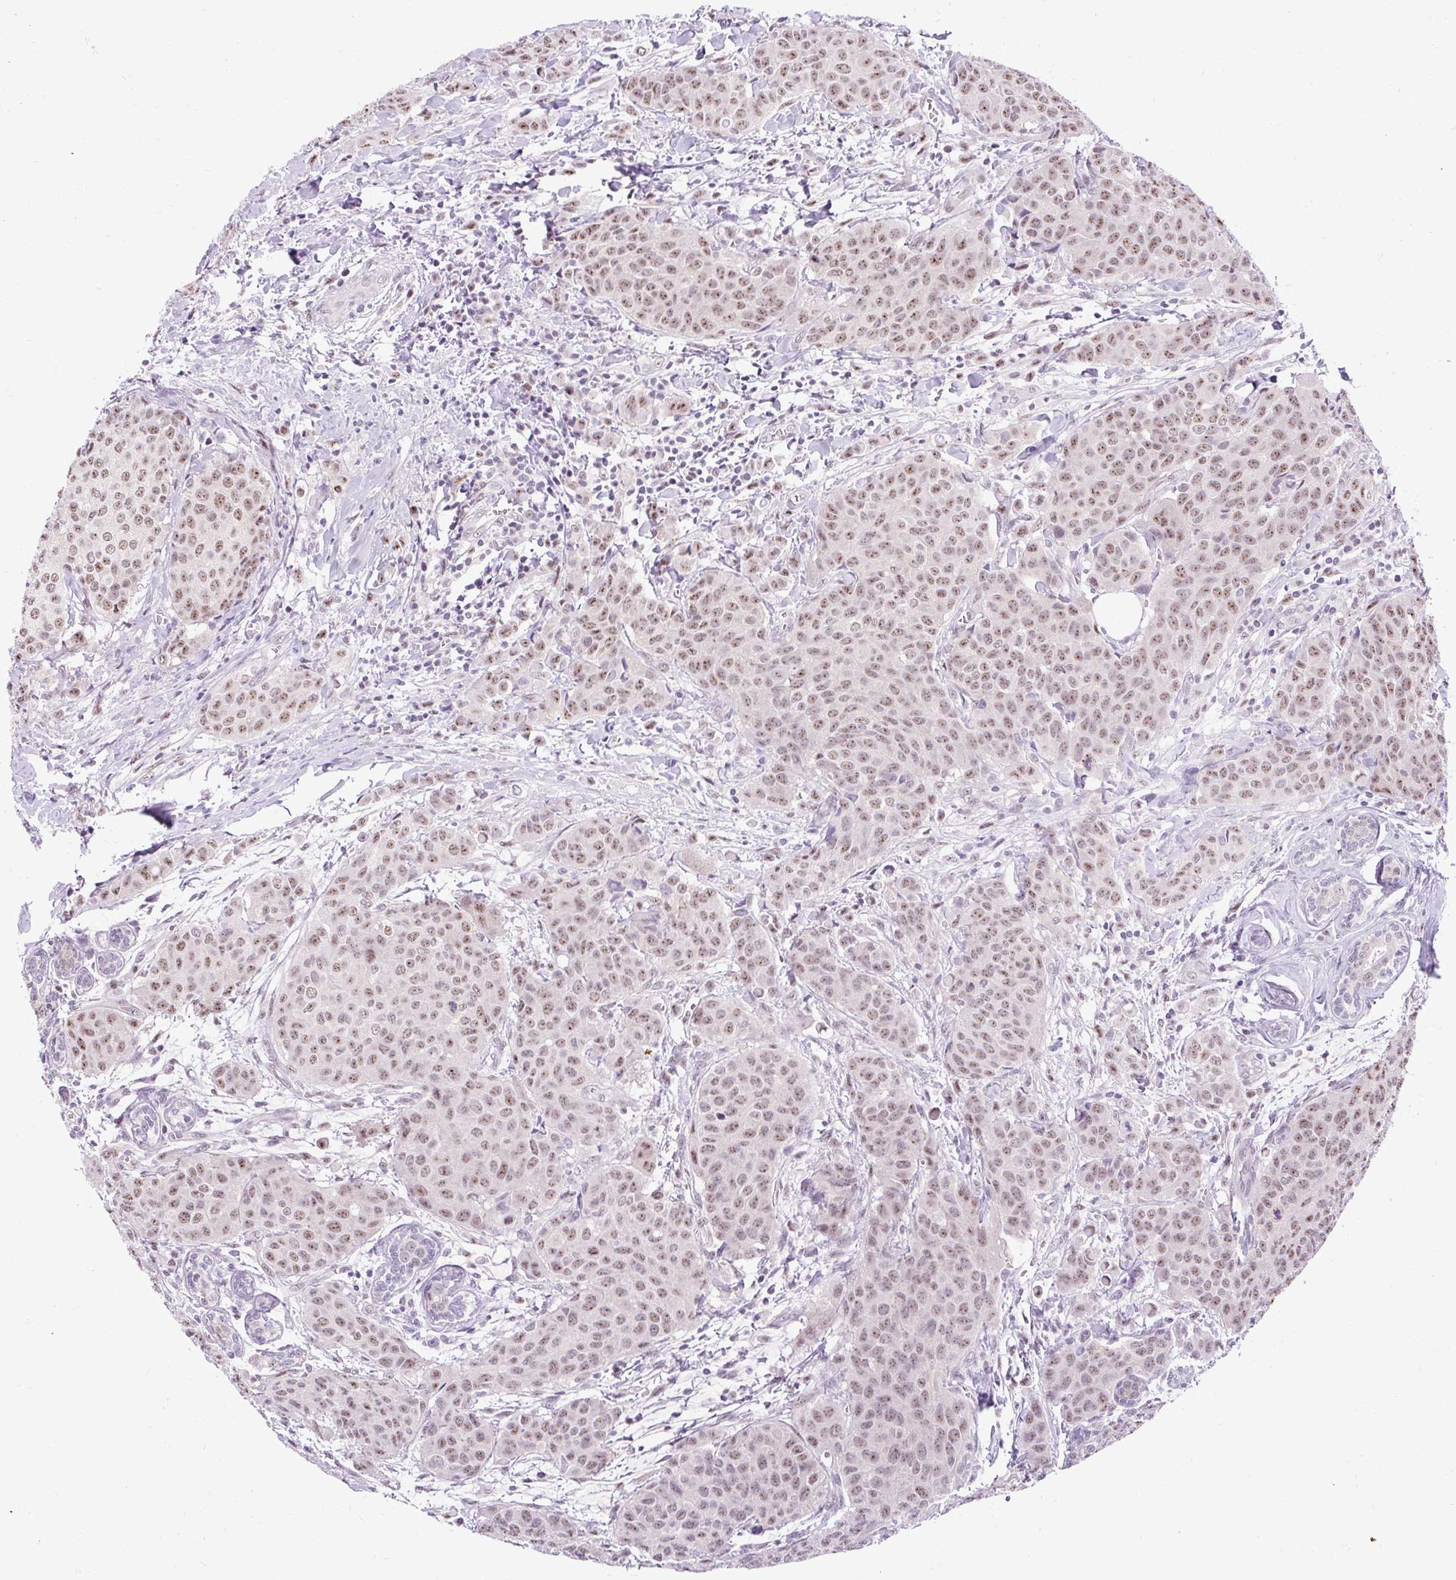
{"staining": {"intensity": "moderate", "quantity": ">75%", "location": "nuclear"}, "tissue": "breast cancer", "cell_type": "Tumor cells", "image_type": "cancer", "snomed": [{"axis": "morphology", "description": "Duct carcinoma"}, {"axis": "topography", "description": "Breast"}], "caption": "Breast cancer (intraductal carcinoma) stained for a protein (brown) shows moderate nuclear positive positivity in approximately >75% of tumor cells.", "gene": "SMC5", "patient": {"sex": "female", "age": 47}}